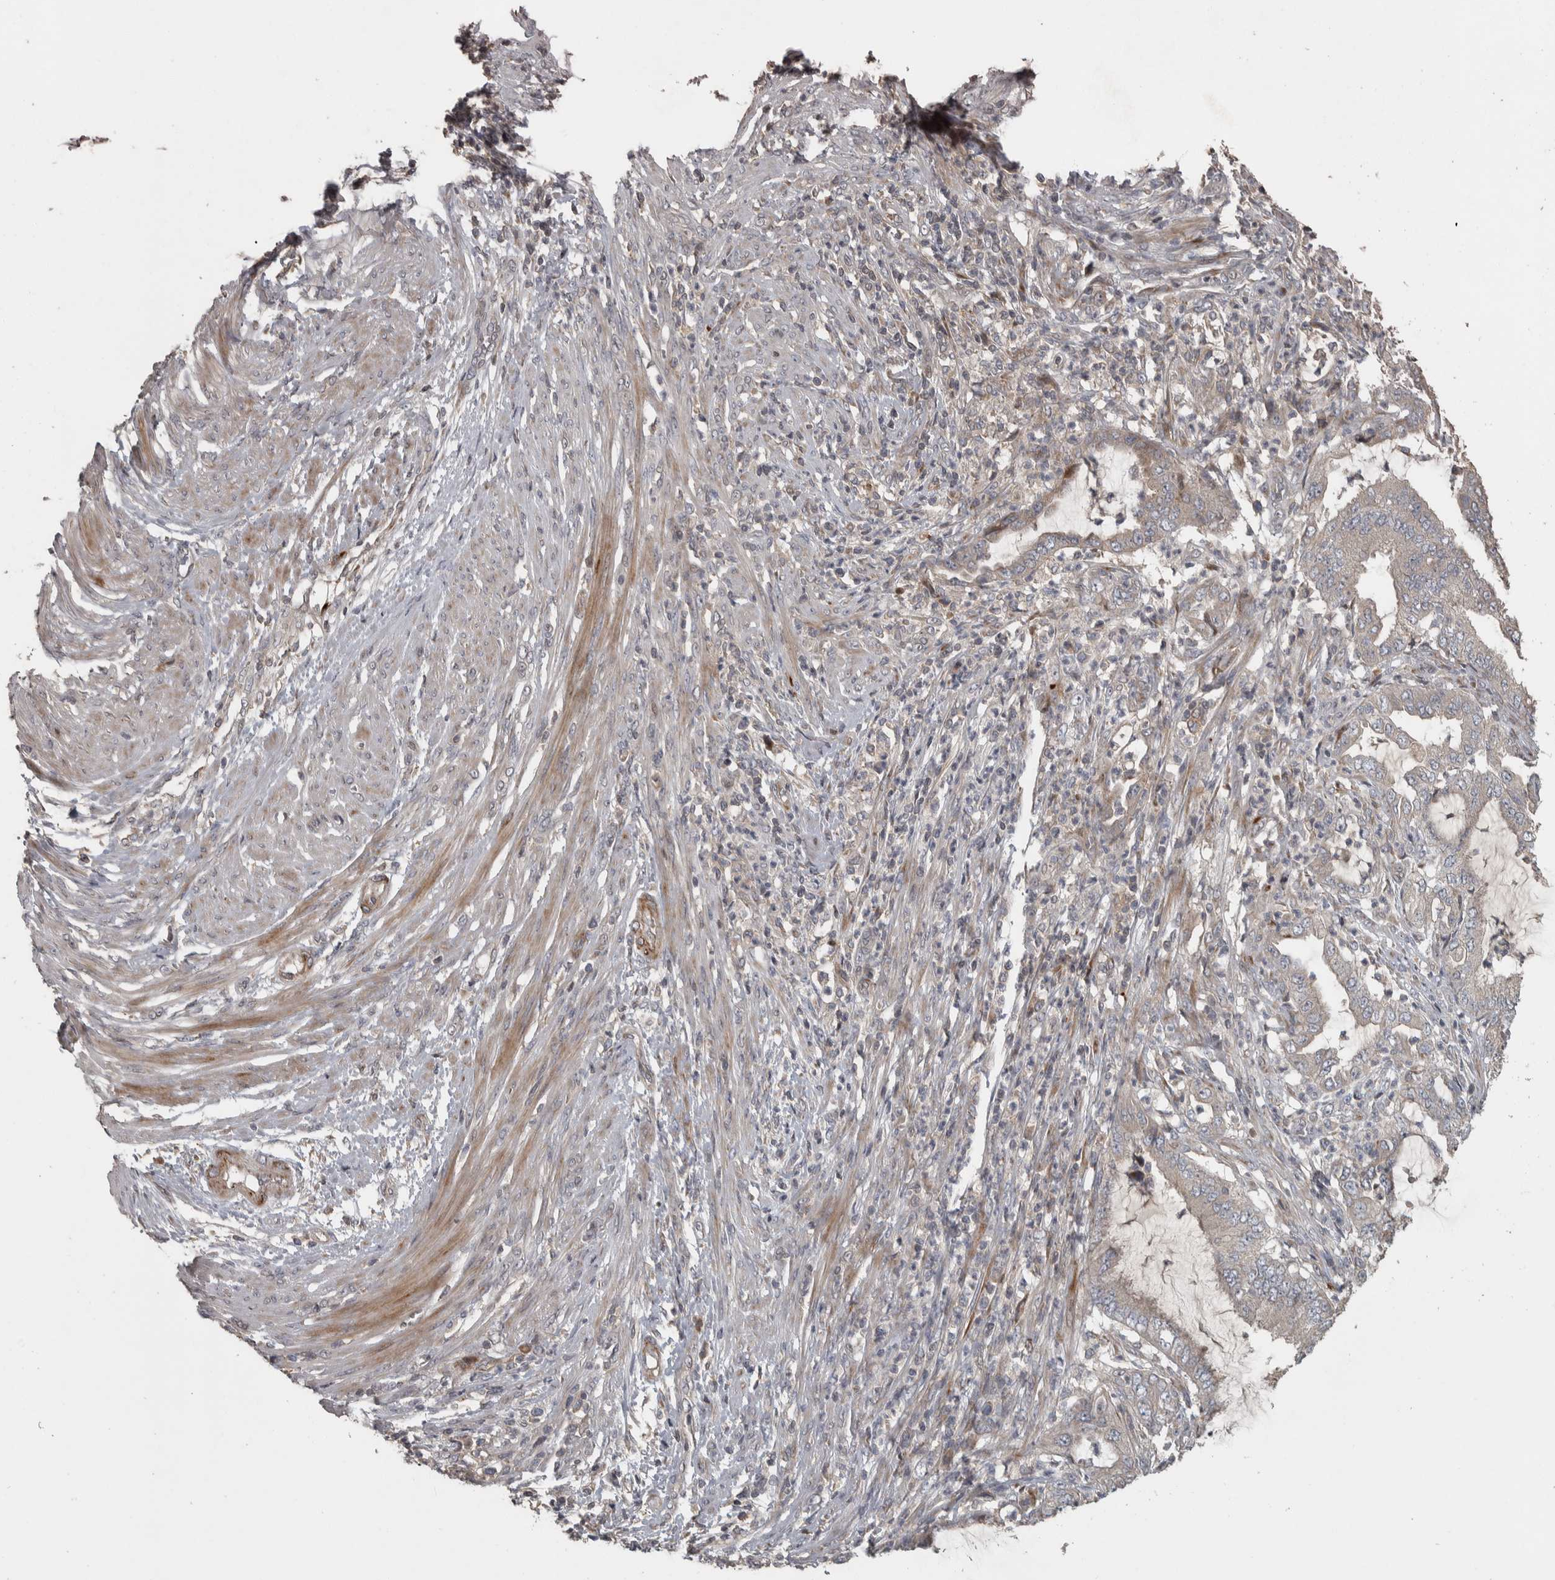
{"staining": {"intensity": "negative", "quantity": "none", "location": "none"}, "tissue": "endometrial cancer", "cell_type": "Tumor cells", "image_type": "cancer", "snomed": [{"axis": "morphology", "description": "Adenocarcinoma, NOS"}, {"axis": "topography", "description": "Endometrium"}], "caption": "Human endometrial adenocarcinoma stained for a protein using immunohistochemistry exhibits no staining in tumor cells.", "gene": "ERAL1", "patient": {"sex": "female", "age": 51}}